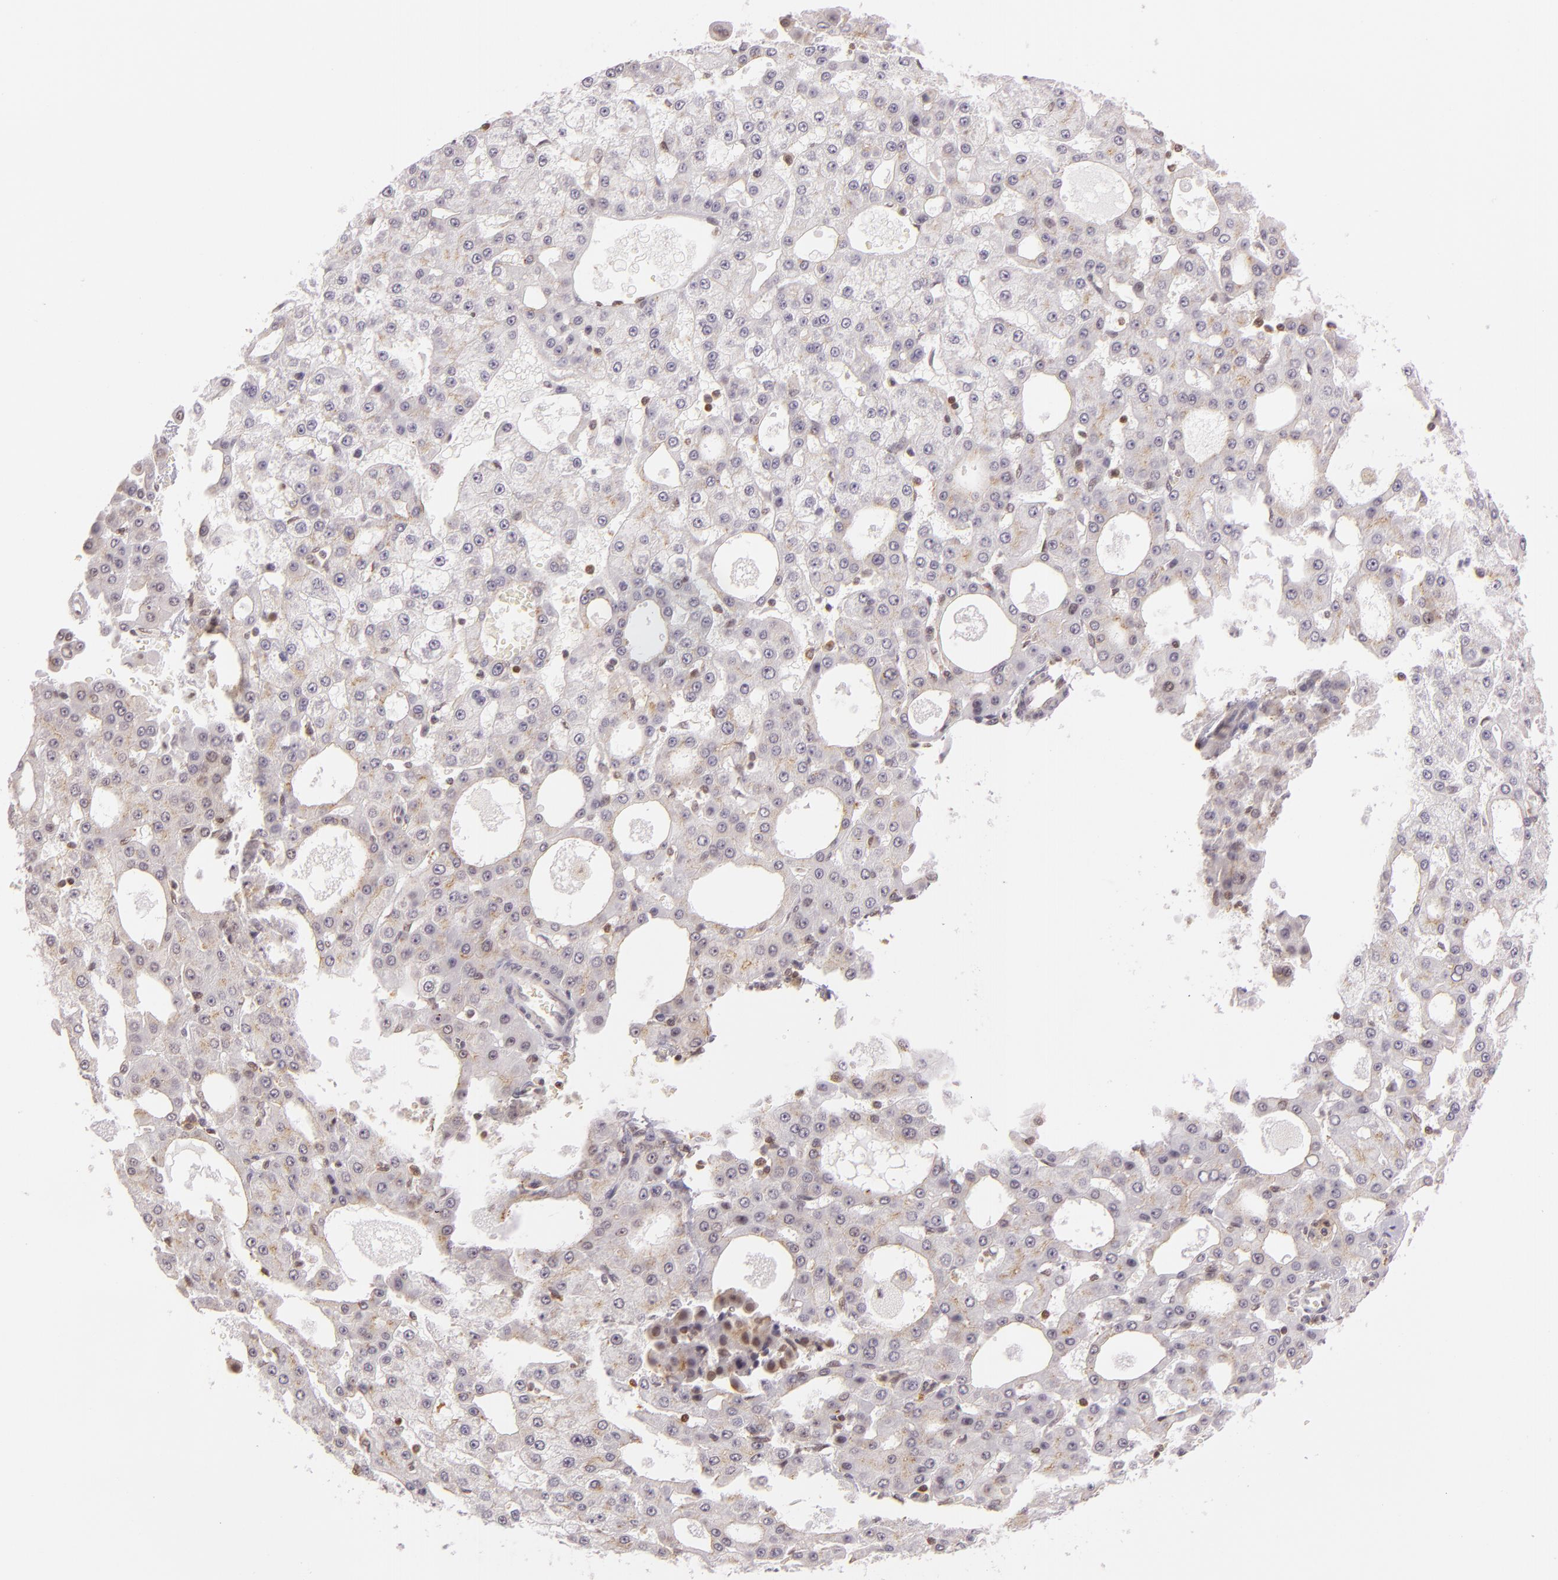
{"staining": {"intensity": "weak", "quantity": "25%-75%", "location": "cytoplasmic/membranous"}, "tissue": "liver cancer", "cell_type": "Tumor cells", "image_type": "cancer", "snomed": [{"axis": "morphology", "description": "Carcinoma, Hepatocellular, NOS"}, {"axis": "topography", "description": "Liver"}], "caption": "Immunohistochemistry of liver cancer (hepatocellular carcinoma) shows low levels of weak cytoplasmic/membranous expression in approximately 25%-75% of tumor cells. (Stains: DAB in brown, nuclei in blue, Microscopy: brightfield microscopy at high magnification).", "gene": "IMPDH1", "patient": {"sex": "male", "age": 47}}